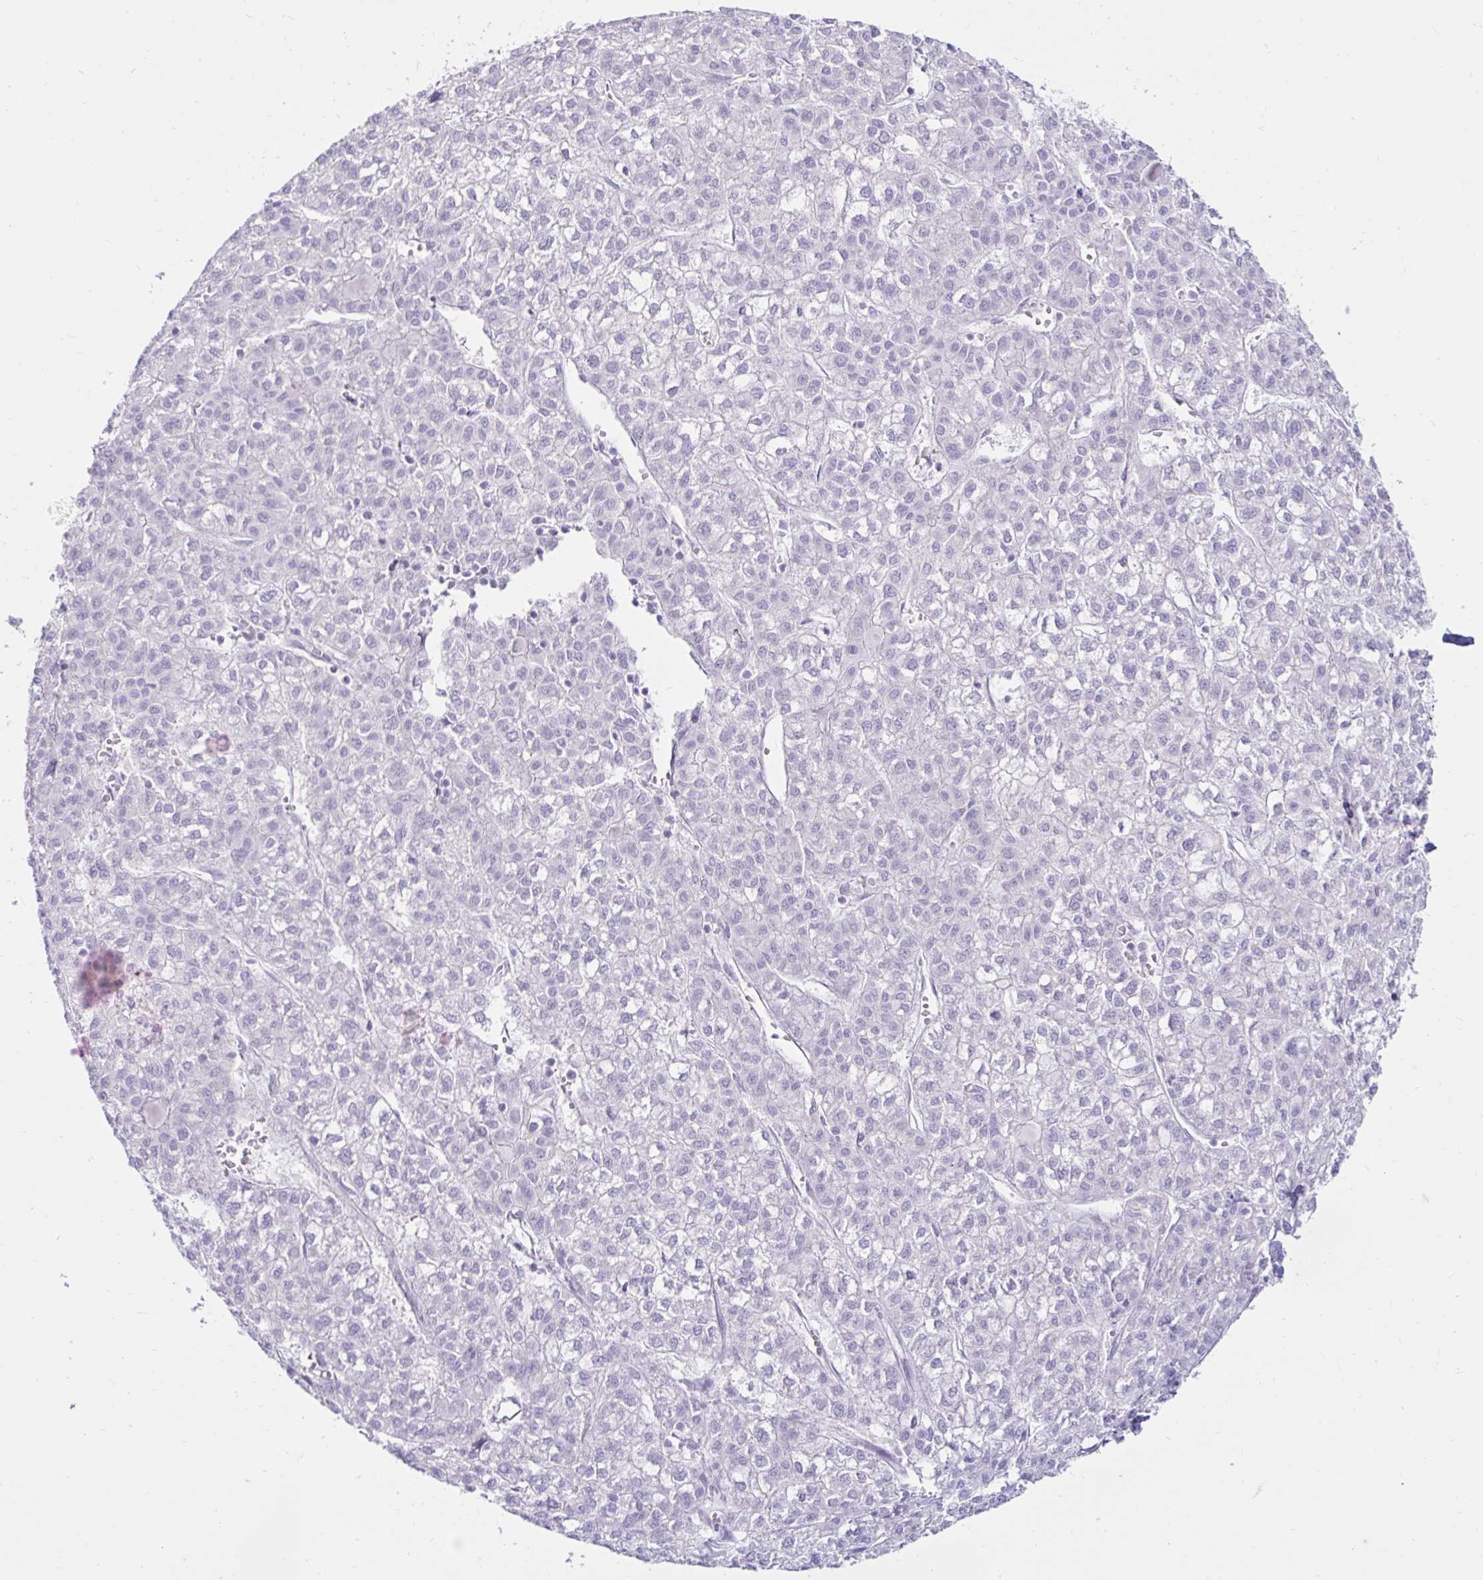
{"staining": {"intensity": "negative", "quantity": "none", "location": "none"}, "tissue": "liver cancer", "cell_type": "Tumor cells", "image_type": "cancer", "snomed": [{"axis": "morphology", "description": "Carcinoma, Hepatocellular, NOS"}, {"axis": "topography", "description": "Liver"}], "caption": "A photomicrograph of hepatocellular carcinoma (liver) stained for a protein displays no brown staining in tumor cells.", "gene": "BEST1", "patient": {"sex": "female", "age": 43}}